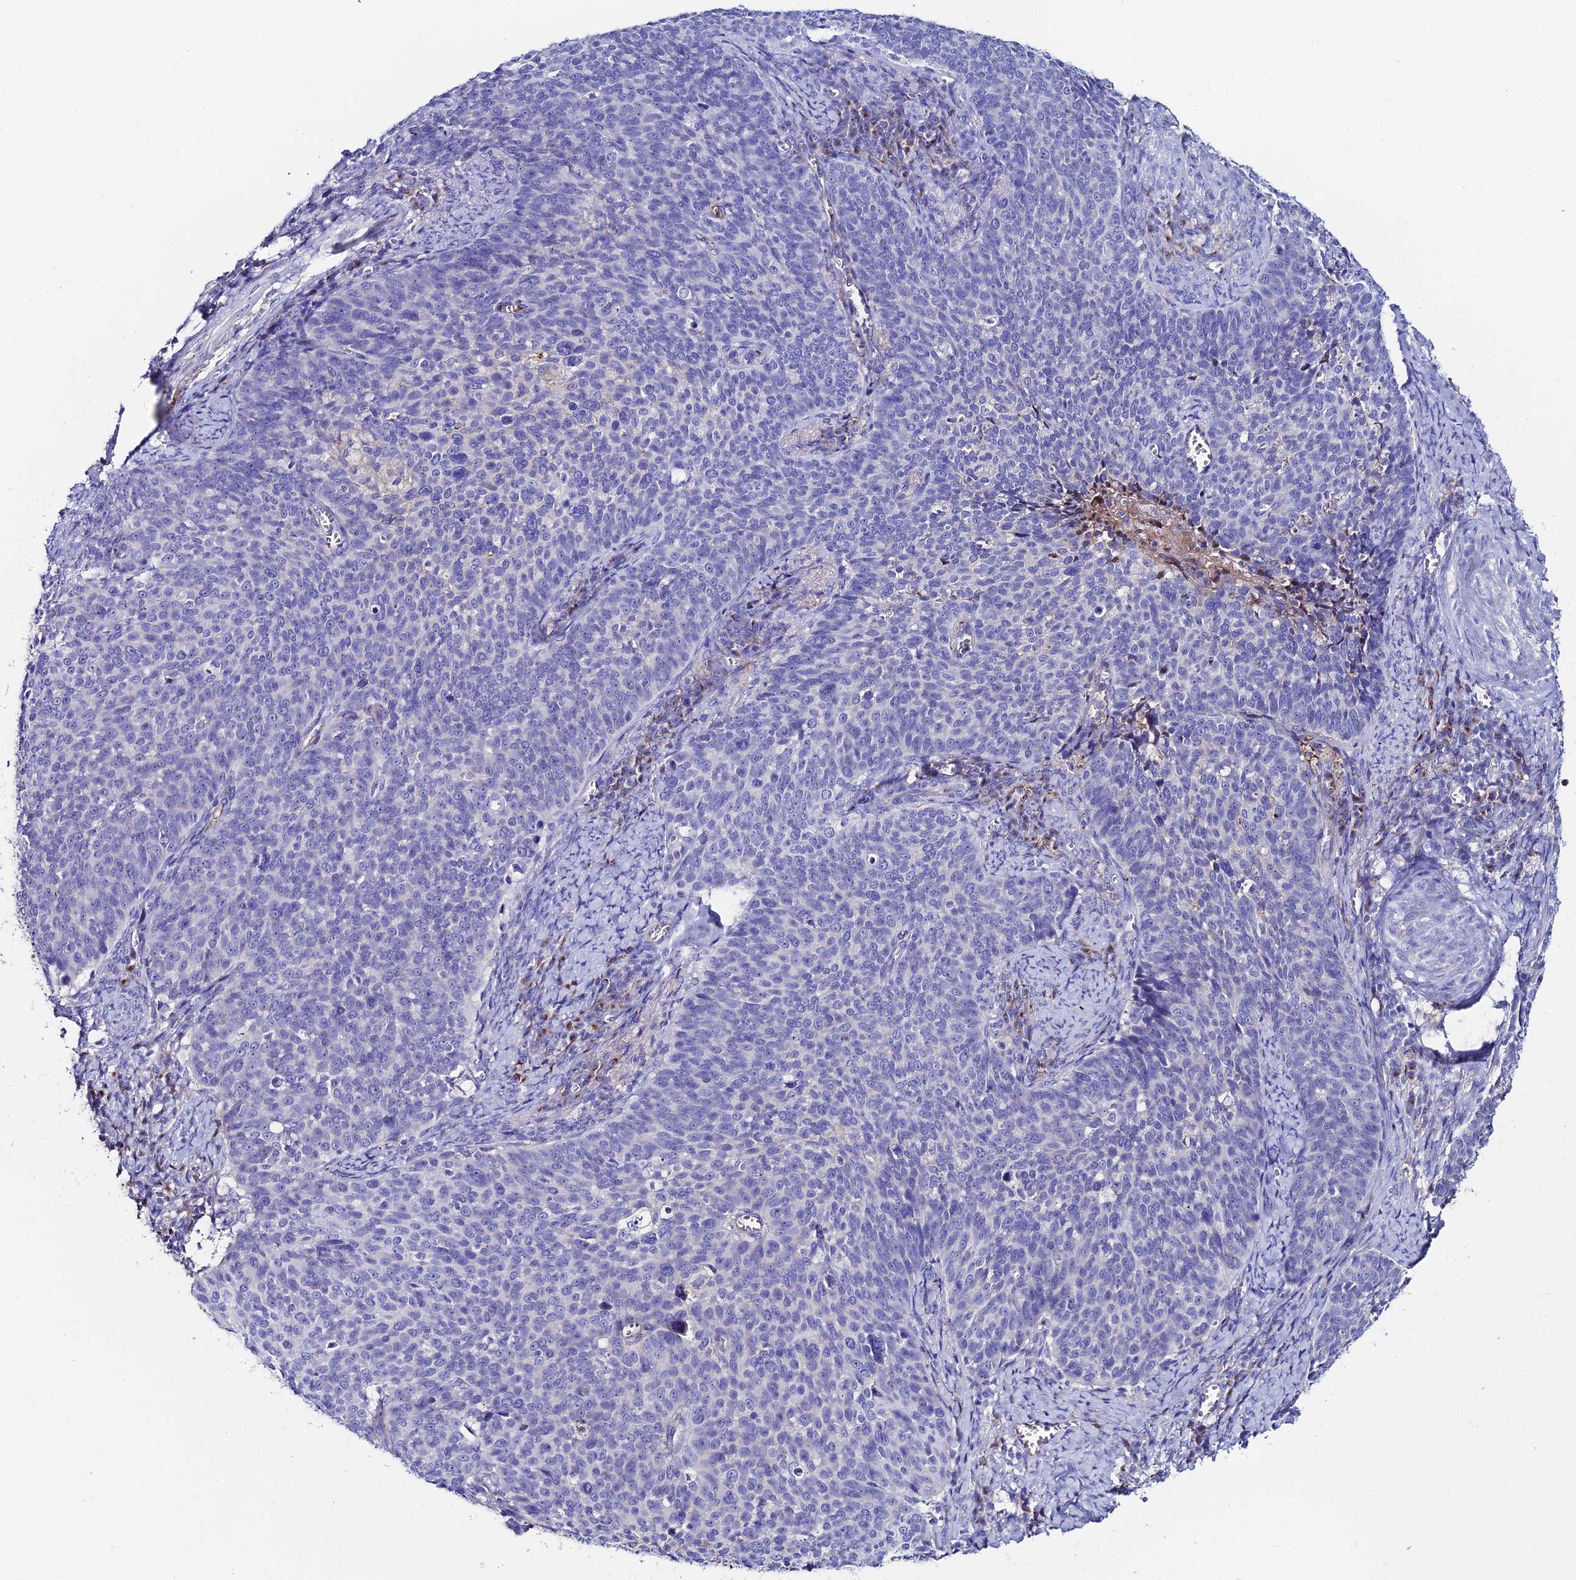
{"staining": {"intensity": "negative", "quantity": "none", "location": "none"}, "tissue": "cervical cancer", "cell_type": "Tumor cells", "image_type": "cancer", "snomed": [{"axis": "morphology", "description": "Normal tissue, NOS"}, {"axis": "morphology", "description": "Squamous cell carcinoma, NOS"}, {"axis": "topography", "description": "Cervix"}], "caption": "Immunohistochemical staining of cervical cancer shows no significant positivity in tumor cells.", "gene": "SLC25A16", "patient": {"sex": "female", "age": 39}}